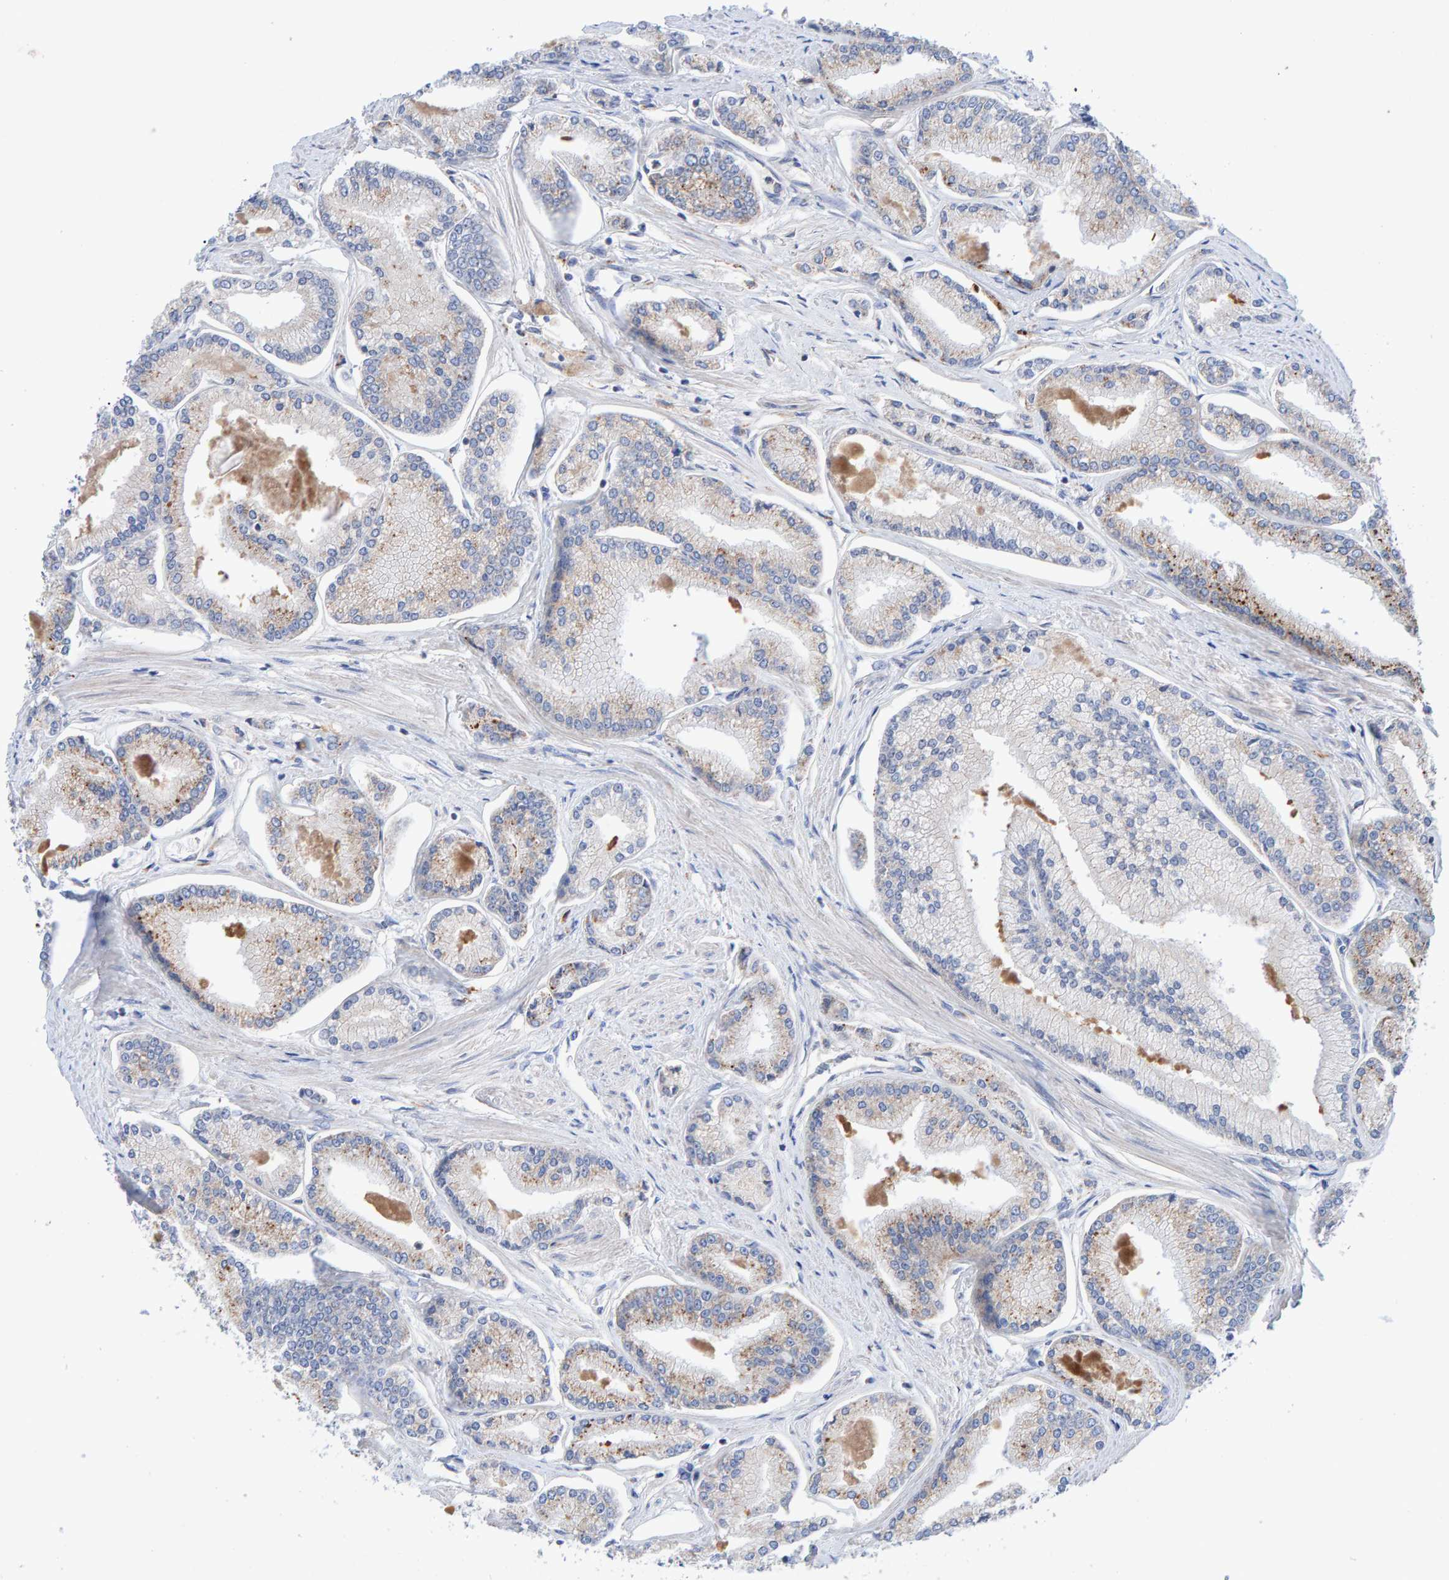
{"staining": {"intensity": "negative", "quantity": "none", "location": "none"}, "tissue": "prostate cancer", "cell_type": "Tumor cells", "image_type": "cancer", "snomed": [{"axis": "morphology", "description": "Adenocarcinoma, Low grade"}, {"axis": "topography", "description": "Prostate"}], "caption": "Protein analysis of adenocarcinoma (low-grade) (prostate) shows no significant expression in tumor cells. (Stains: DAB (3,3'-diaminobenzidine) immunohistochemistry with hematoxylin counter stain, Microscopy: brightfield microscopy at high magnification).", "gene": "EFR3A", "patient": {"sex": "male", "age": 52}}